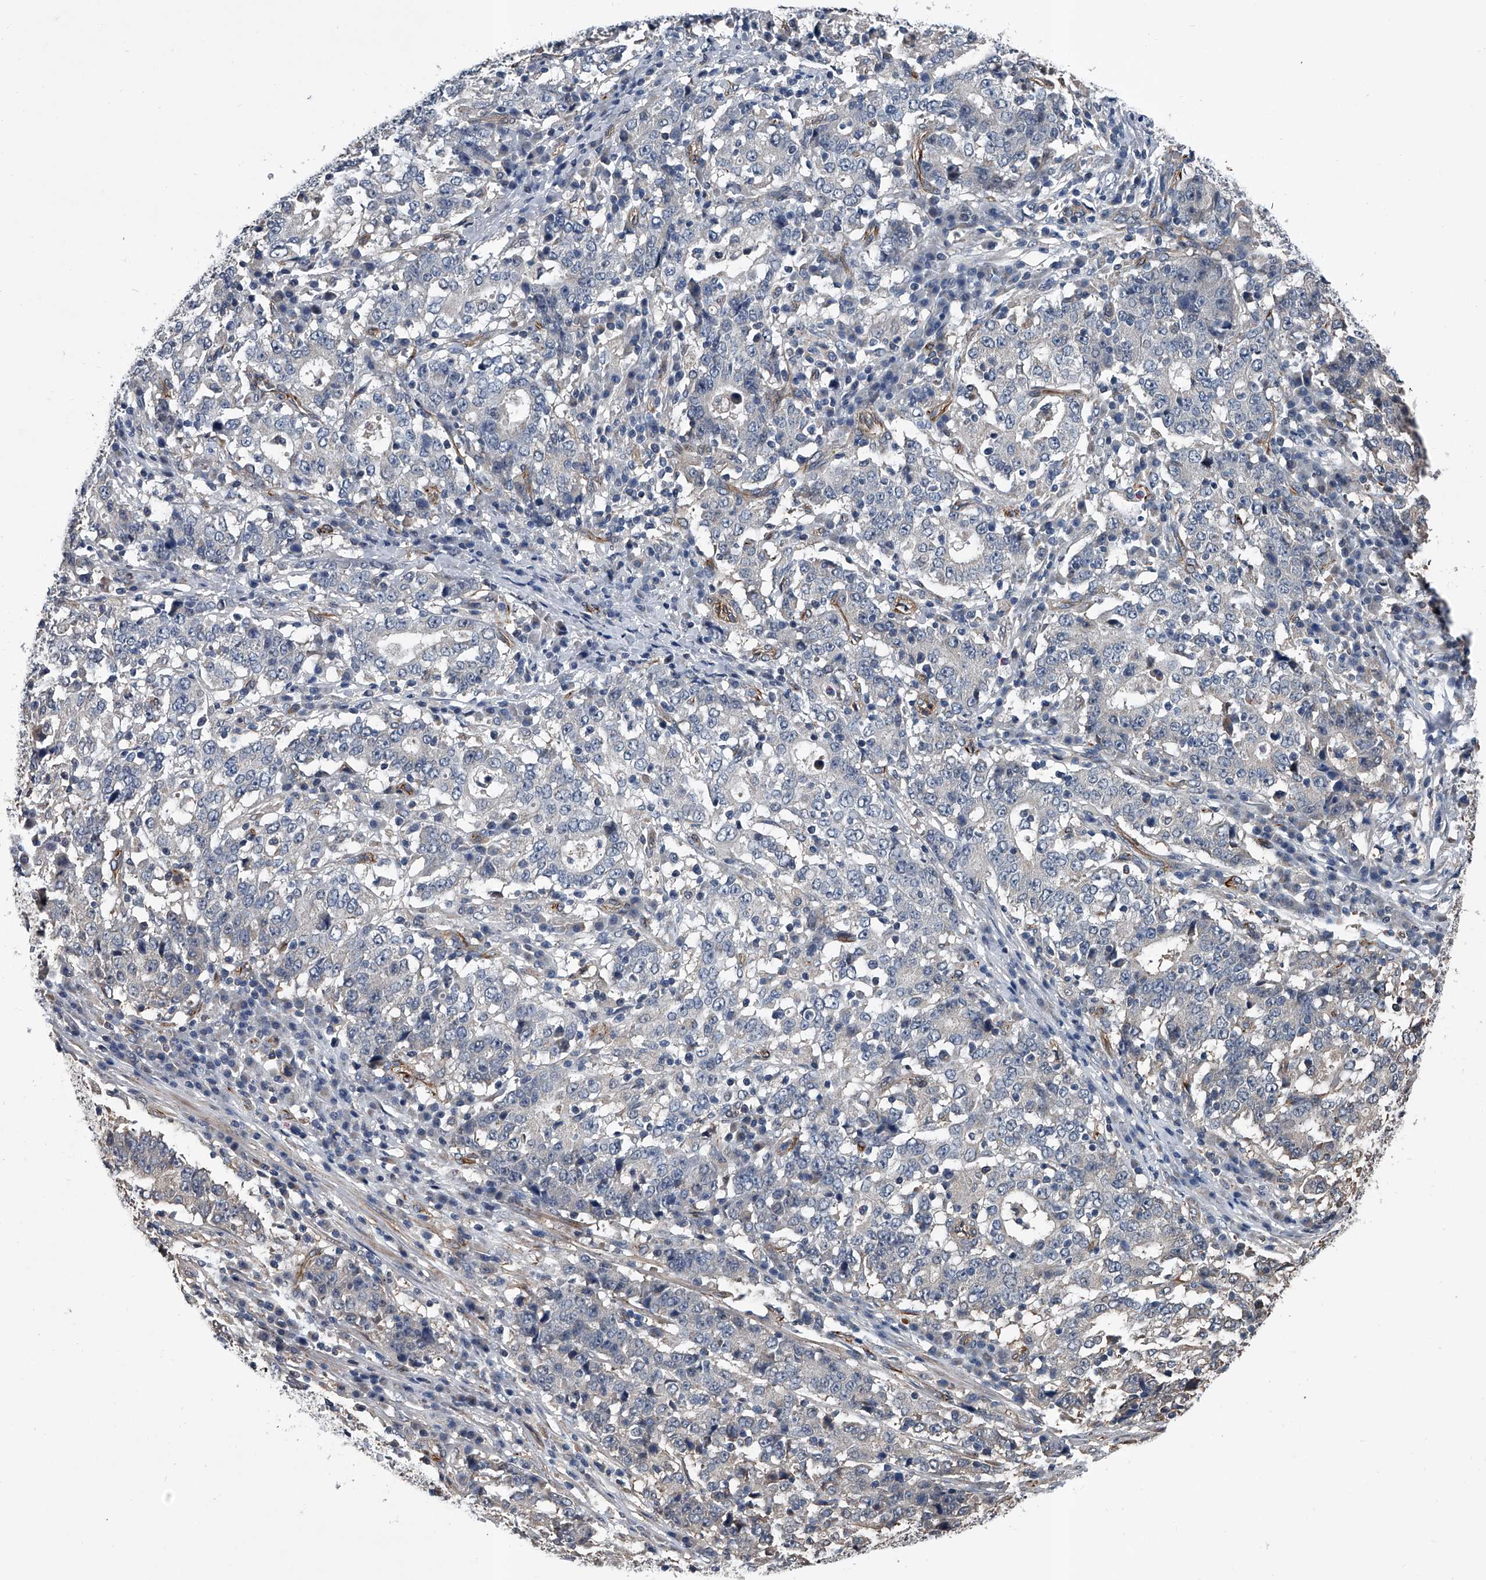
{"staining": {"intensity": "negative", "quantity": "none", "location": "none"}, "tissue": "stomach cancer", "cell_type": "Tumor cells", "image_type": "cancer", "snomed": [{"axis": "morphology", "description": "Adenocarcinoma, NOS"}, {"axis": "topography", "description": "Stomach"}], "caption": "DAB immunohistochemical staining of human stomach cancer (adenocarcinoma) reveals no significant expression in tumor cells.", "gene": "LDLRAD2", "patient": {"sex": "male", "age": 59}}